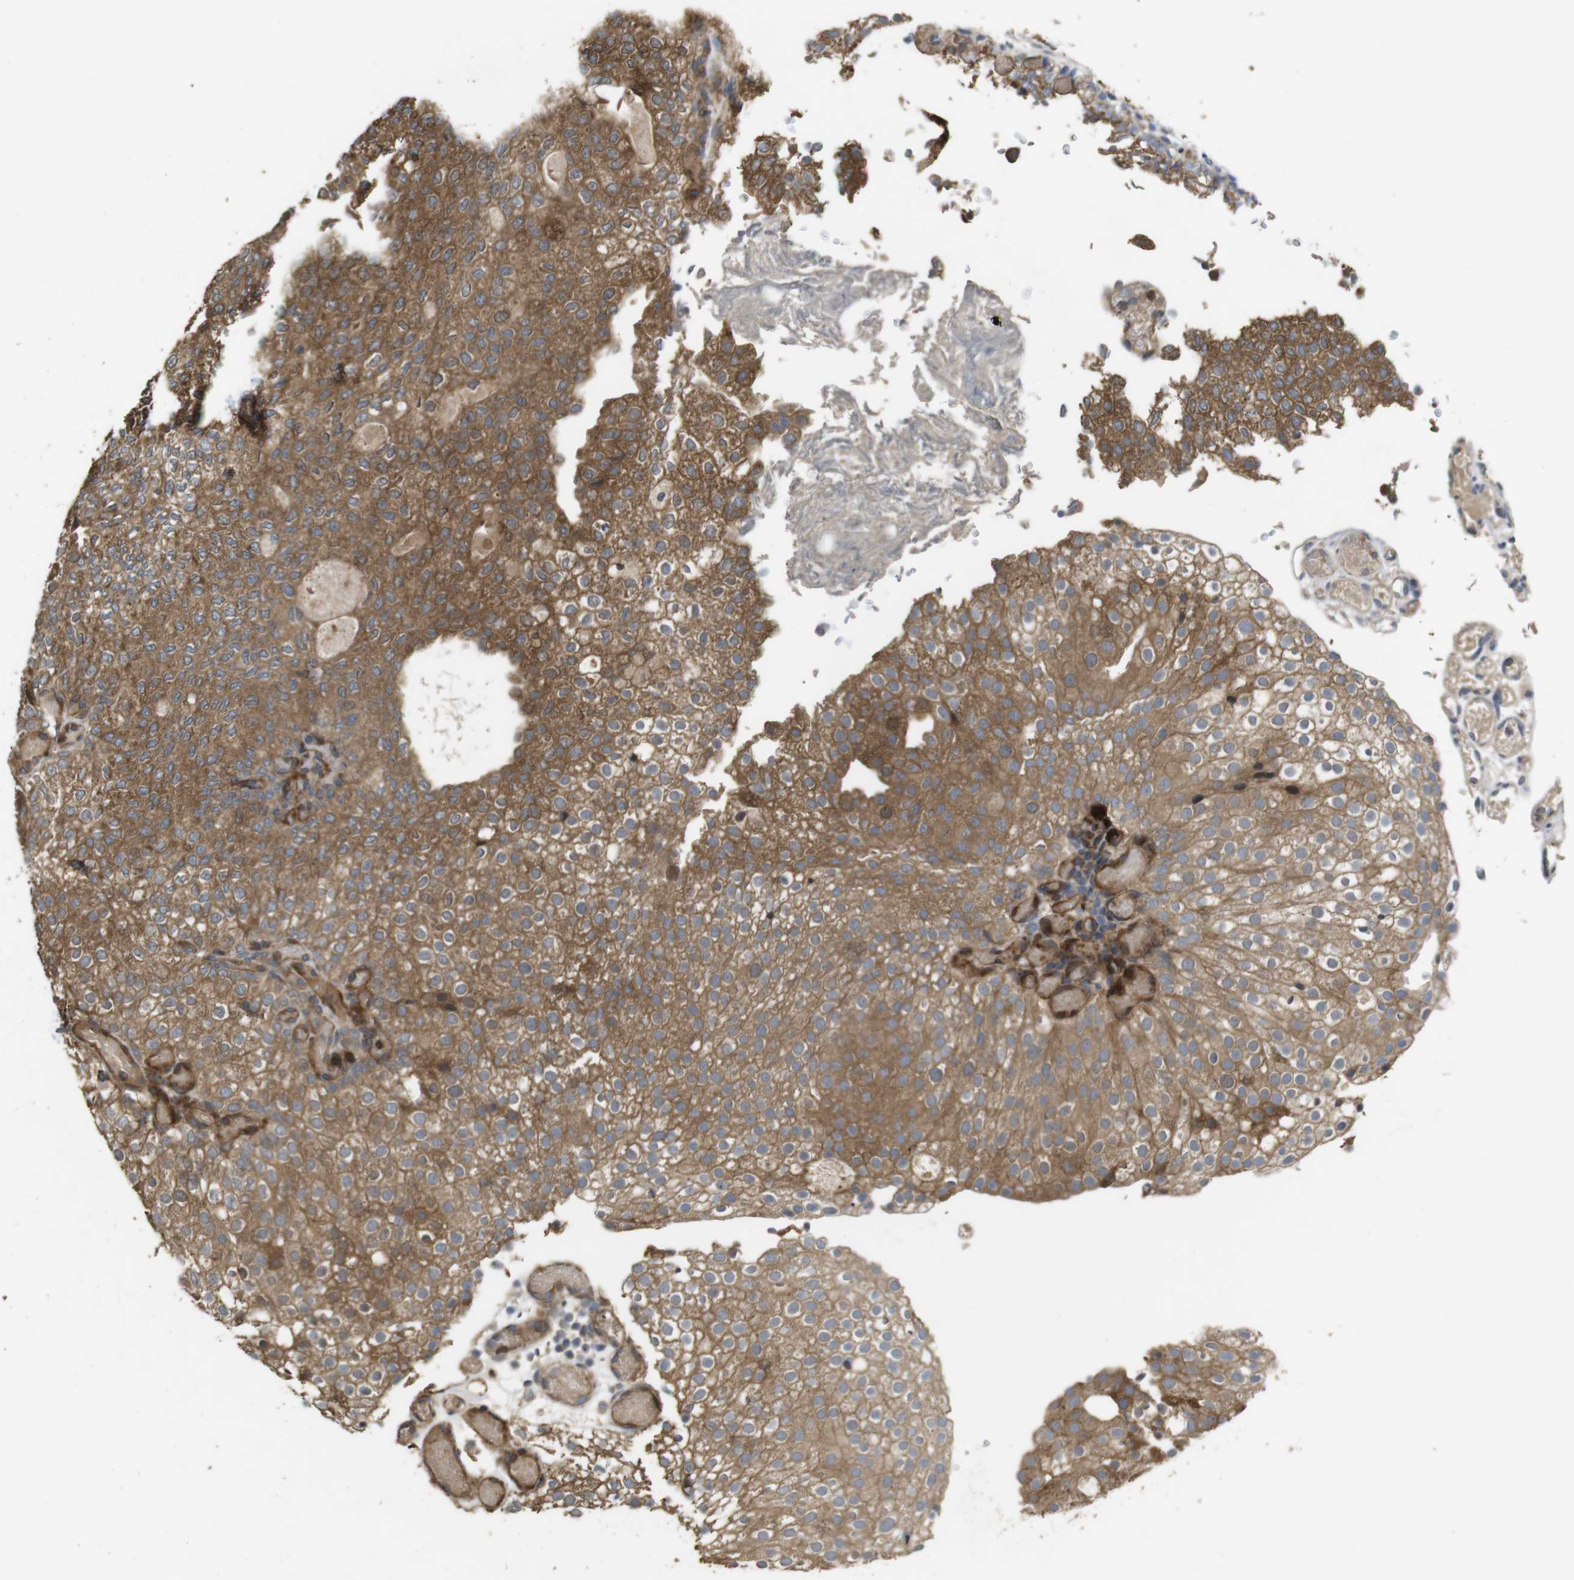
{"staining": {"intensity": "moderate", "quantity": ">75%", "location": "cytoplasmic/membranous"}, "tissue": "urothelial cancer", "cell_type": "Tumor cells", "image_type": "cancer", "snomed": [{"axis": "morphology", "description": "Urothelial carcinoma, Low grade"}, {"axis": "topography", "description": "Urinary bladder"}], "caption": "Immunohistochemical staining of urothelial cancer demonstrates moderate cytoplasmic/membranous protein positivity in approximately >75% of tumor cells.", "gene": "PCDHB10", "patient": {"sex": "male", "age": 78}}